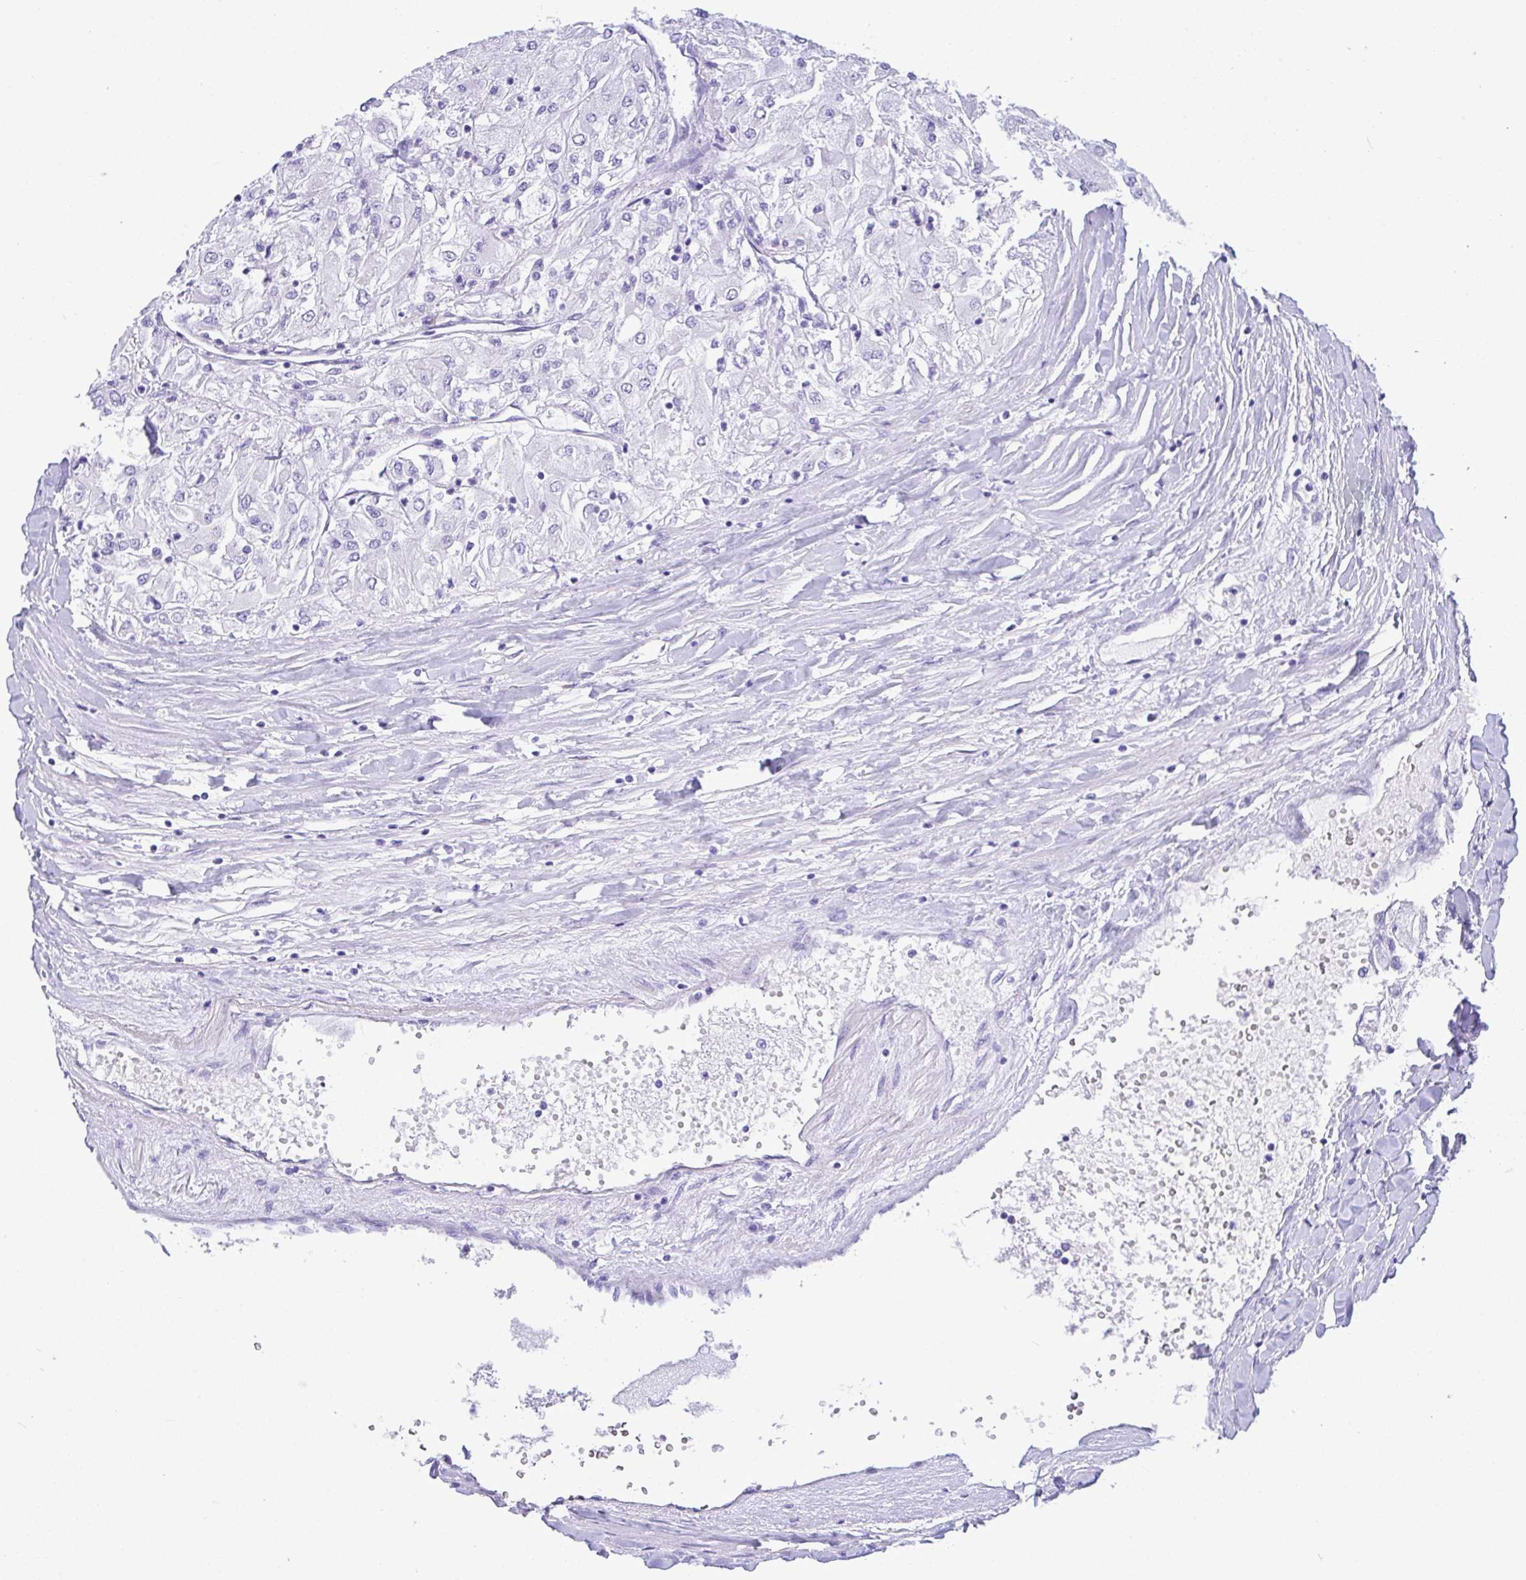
{"staining": {"intensity": "negative", "quantity": "none", "location": "none"}, "tissue": "renal cancer", "cell_type": "Tumor cells", "image_type": "cancer", "snomed": [{"axis": "morphology", "description": "Adenocarcinoma, NOS"}, {"axis": "topography", "description": "Kidney"}], "caption": "An IHC photomicrograph of renal cancer (adenocarcinoma) is shown. There is no staining in tumor cells of renal cancer (adenocarcinoma).", "gene": "BEST4", "patient": {"sex": "male", "age": 80}}